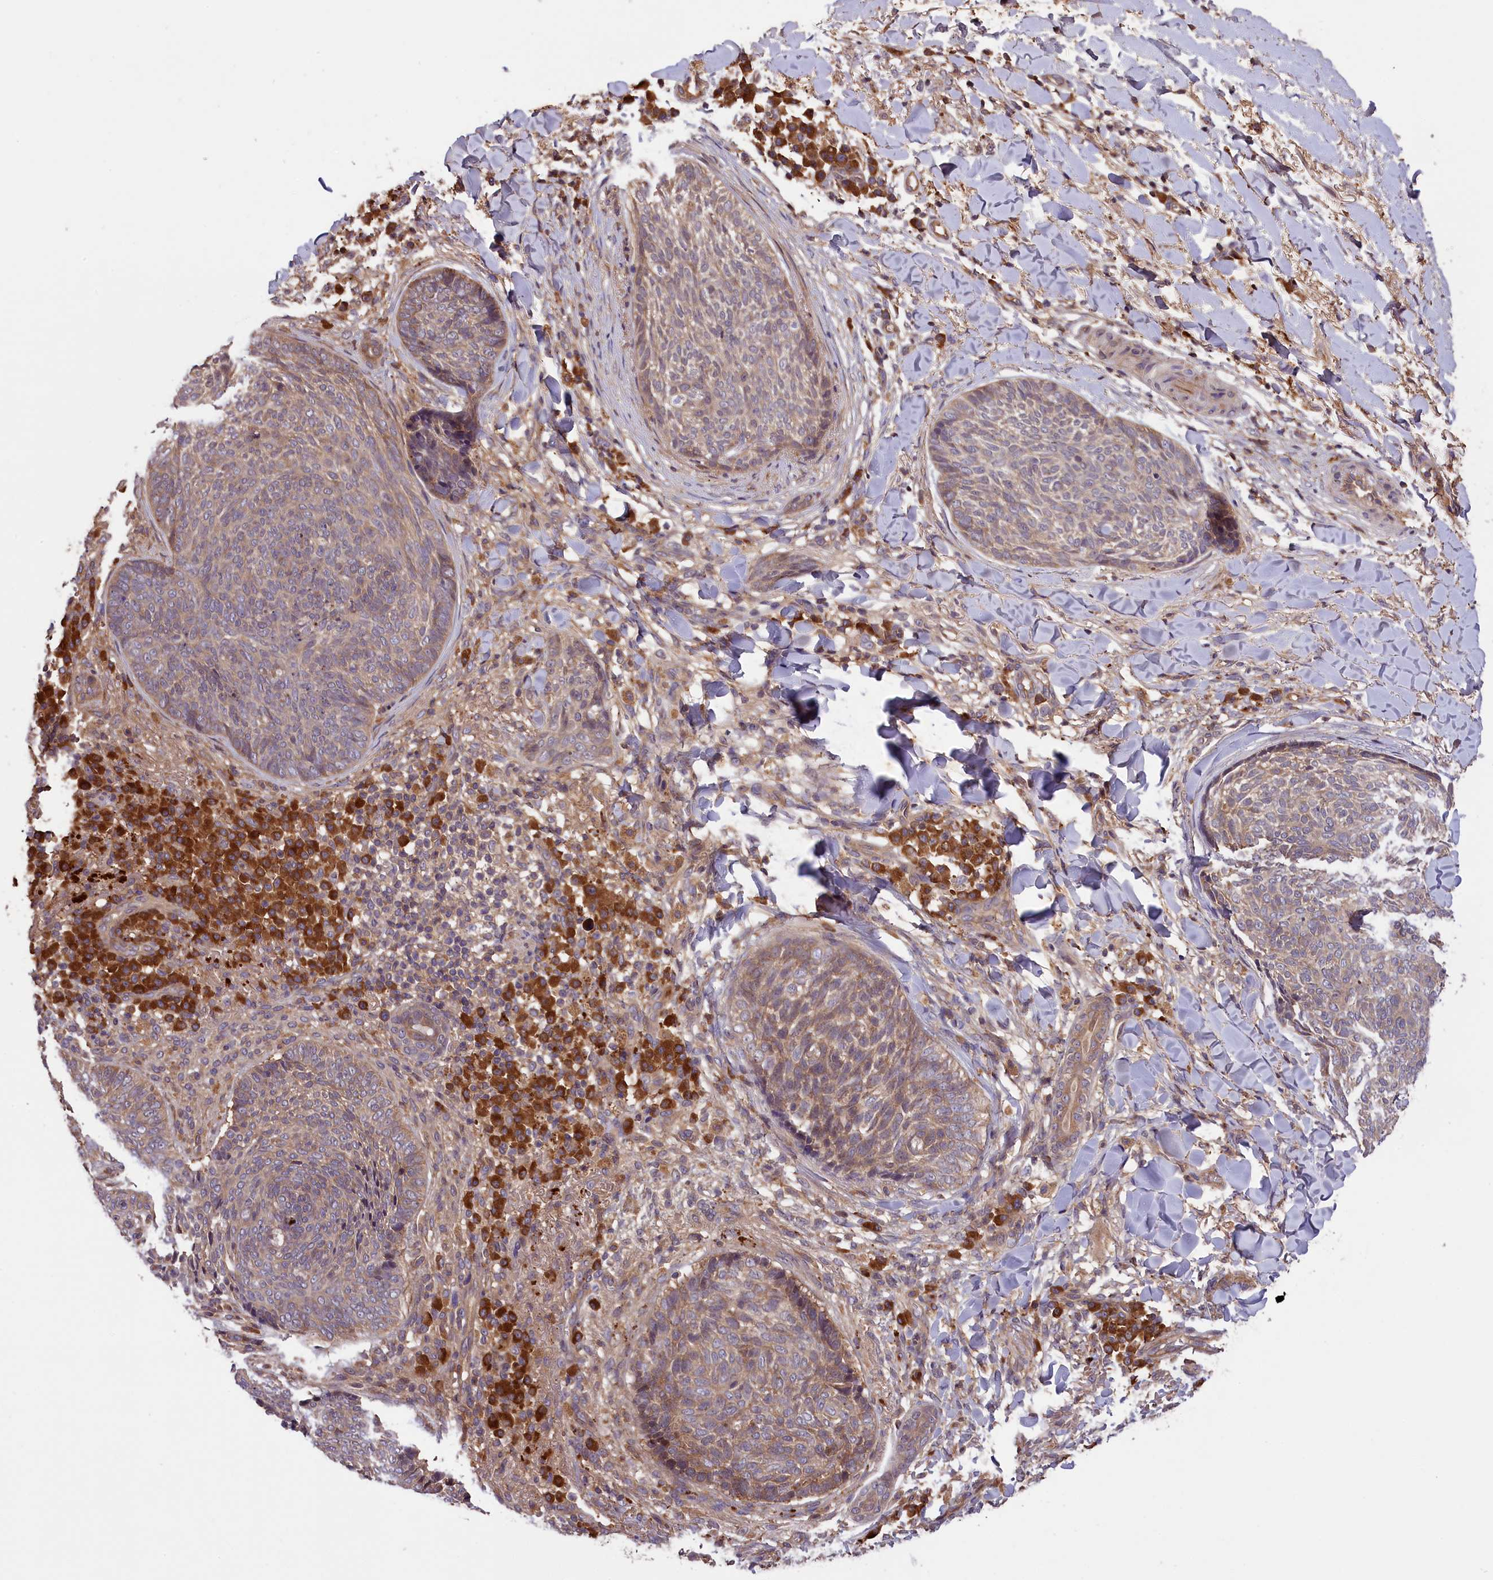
{"staining": {"intensity": "weak", "quantity": "25%-75%", "location": "cytoplasmic/membranous"}, "tissue": "skin cancer", "cell_type": "Tumor cells", "image_type": "cancer", "snomed": [{"axis": "morphology", "description": "Basal cell carcinoma"}, {"axis": "topography", "description": "Skin"}], "caption": "The photomicrograph displays a brown stain indicating the presence of a protein in the cytoplasmic/membranous of tumor cells in skin basal cell carcinoma.", "gene": "SETD6", "patient": {"sex": "male", "age": 85}}